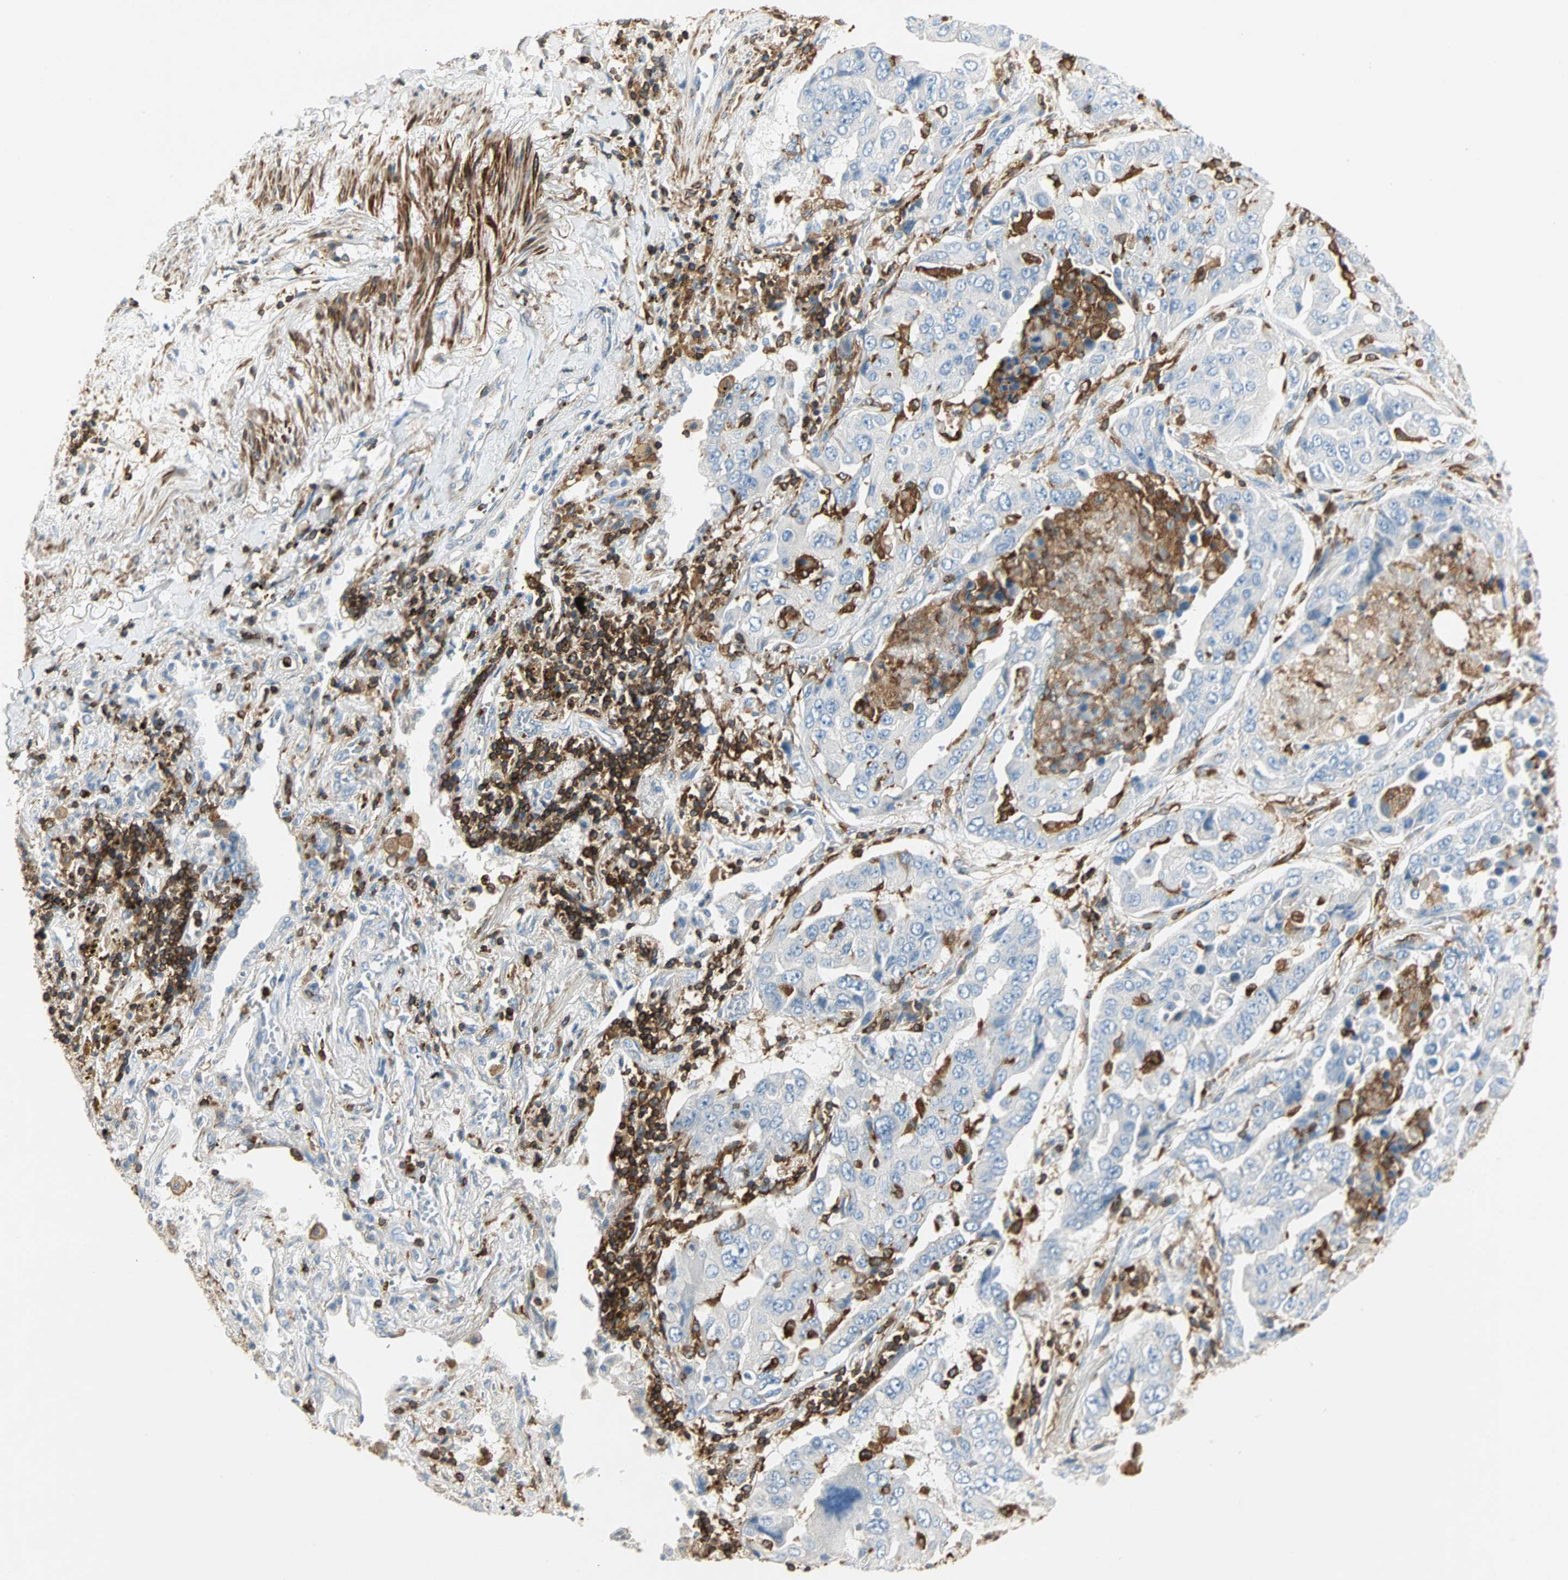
{"staining": {"intensity": "negative", "quantity": "none", "location": "none"}, "tissue": "lung cancer", "cell_type": "Tumor cells", "image_type": "cancer", "snomed": [{"axis": "morphology", "description": "Adenocarcinoma, NOS"}, {"axis": "topography", "description": "Lung"}], "caption": "Adenocarcinoma (lung) stained for a protein using immunohistochemistry (IHC) exhibits no positivity tumor cells.", "gene": "FMNL1", "patient": {"sex": "female", "age": 65}}